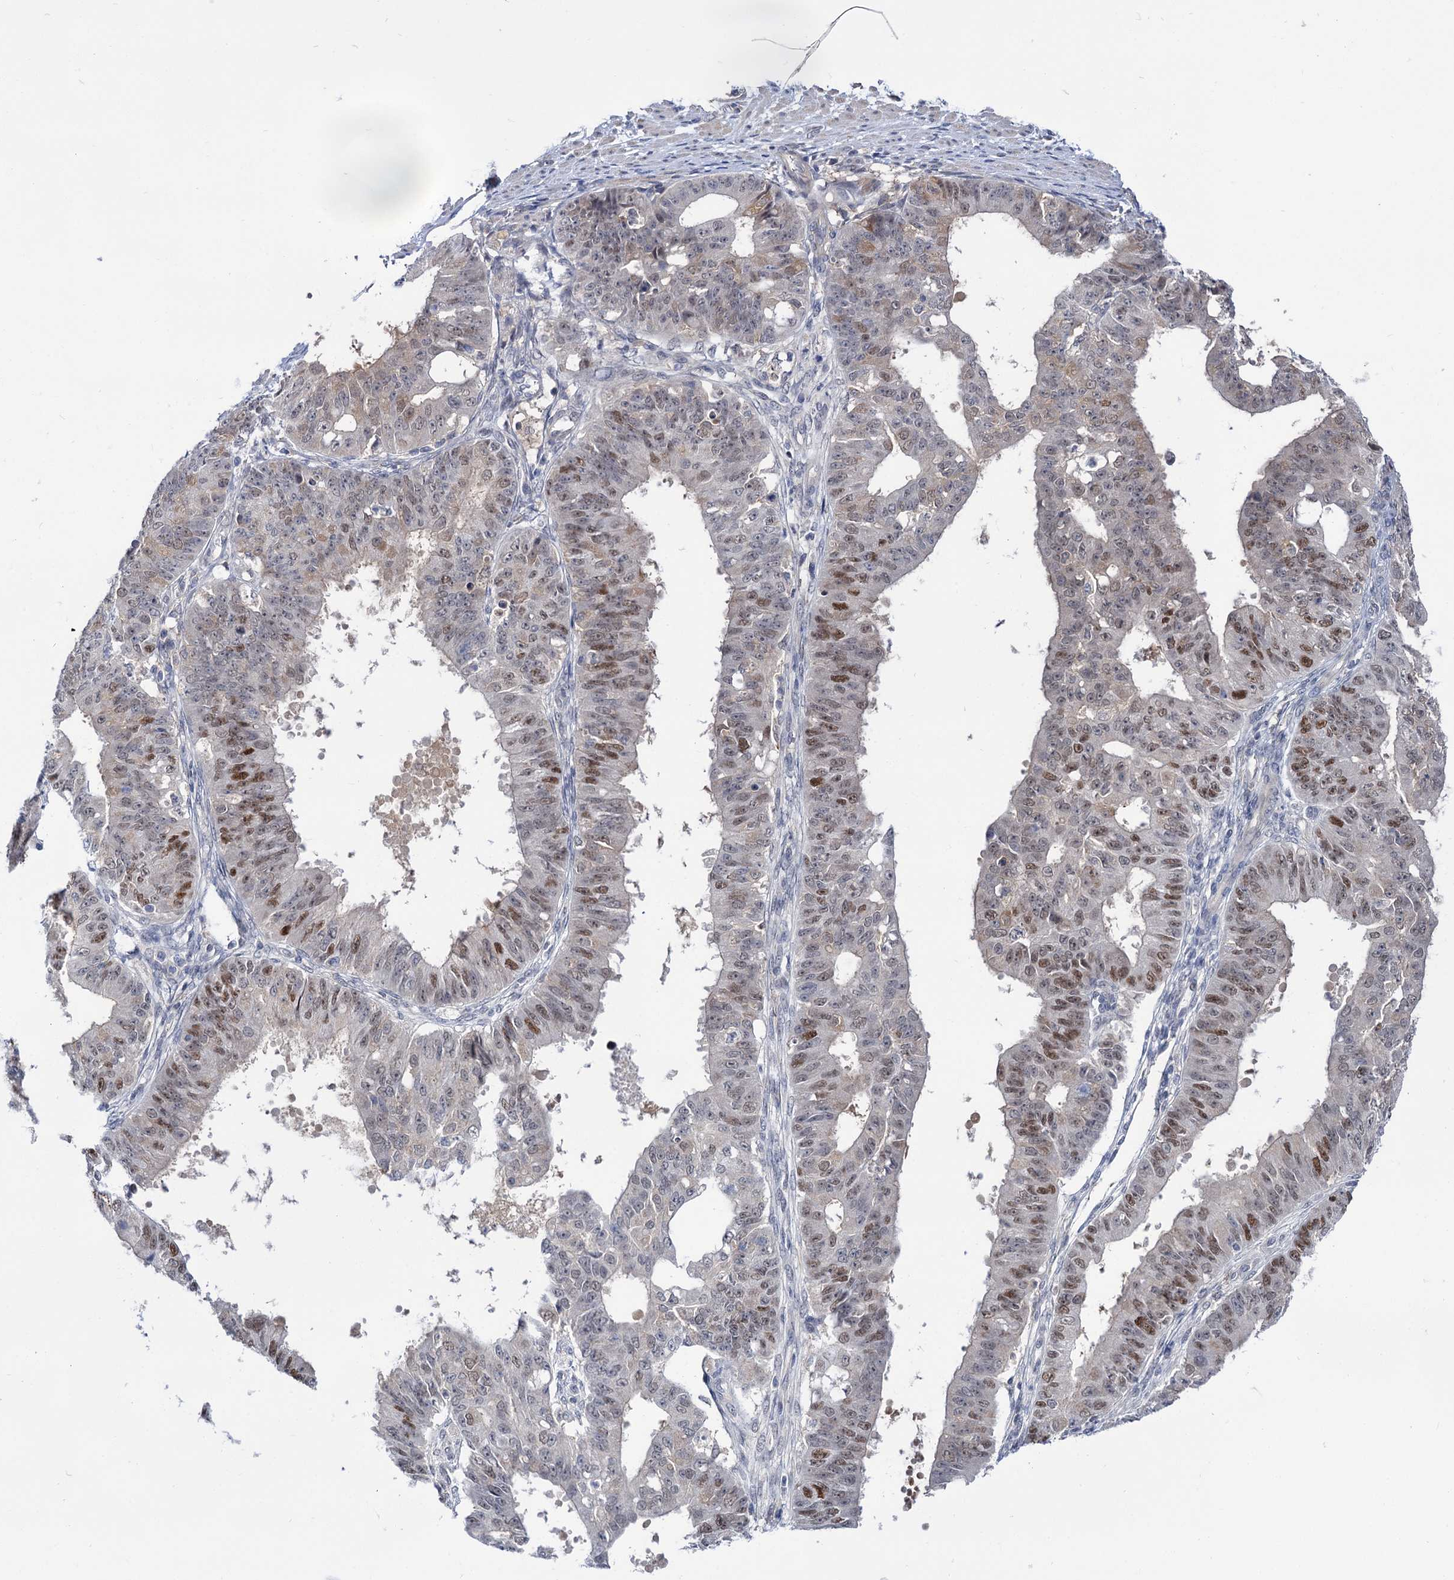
{"staining": {"intensity": "moderate", "quantity": "25%-75%", "location": "nuclear"}, "tissue": "ovarian cancer", "cell_type": "Tumor cells", "image_type": "cancer", "snomed": [{"axis": "morphology", "description": "Carcinoma, endometroid"}, {"axis": "topography", "description": "Appendix"}, {"axis": "topography", "description": "Ovary"}], "caption": "An image of ovarian cancer (endometroid carcinoma) stained for a protein shows moderate nuclear brown staining in tumor cells.", "gene": "NEK10", "patient": {"sex": "female", "age": 42}}